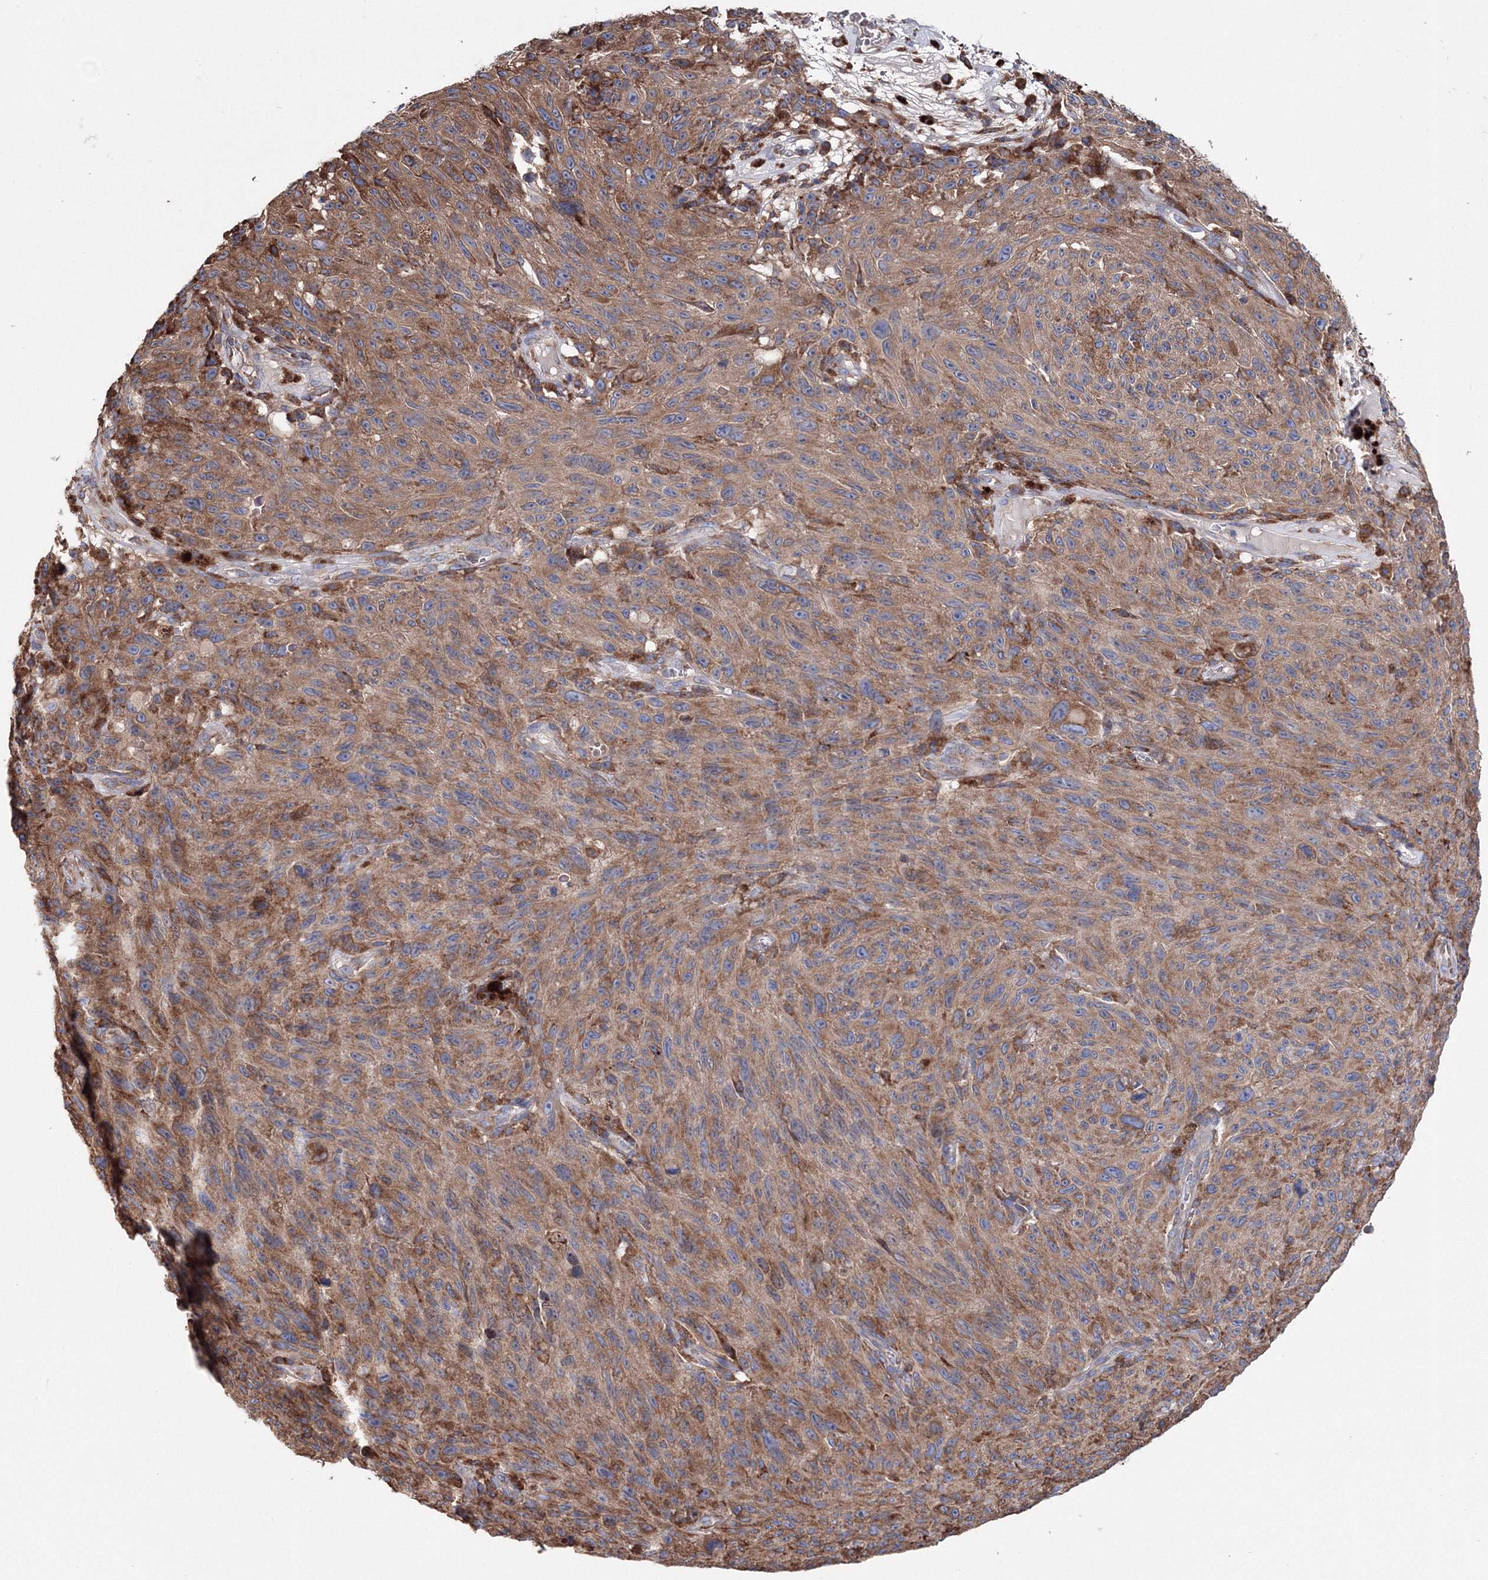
{"staining": {"intensity": "moderate", "quantity": ">75%", "location": "cytoplasmic/membranous"}, "tissue": "melanoma", "cell_type": "Tumor cells", "image_type": "cancer", "snomed": [{"axis": "morphology", "description": "Malignant melanoma, NOS"}, {"axis": "topography", "description": "Skin"}], "caption": "Malignant melanoma tissue displays moderate cytoplasmic/membranous staining in about >75% of tumor cells, visualized by immunohistochemistry.", "gene": "VPS8", "patient": {"sex": "female", "age": 82}}